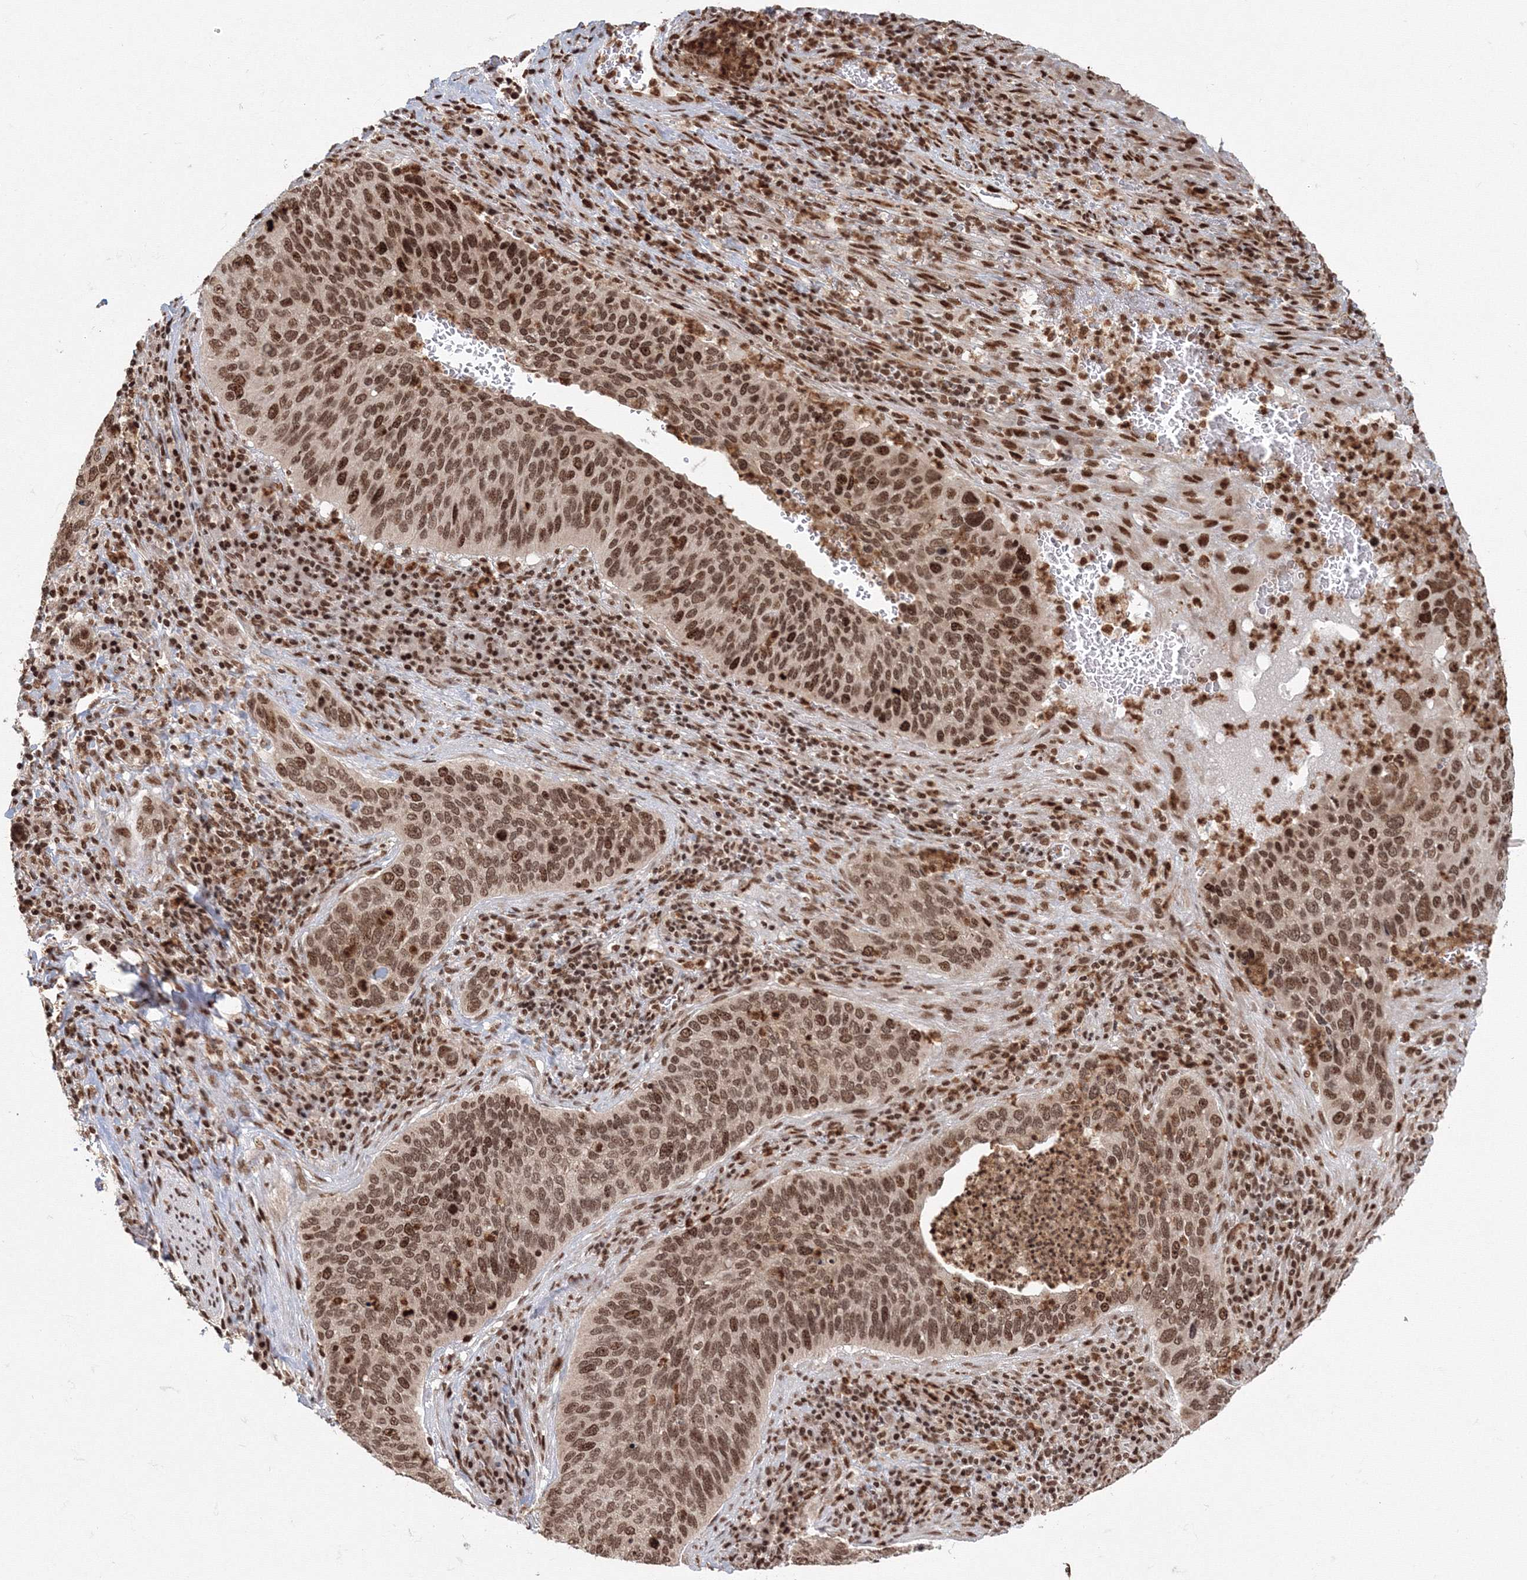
{"staining": {"intensity": "moderate", "quantity": ">75%", "location": "nuclear"}, "tissue": "cervical cancer", "cell_type": "Tumor cells", "image_type": "cancer", "snomed": [{"axis": "morphology", "description": "Squamous cell carcinoma, NOS"}, {"axis": "topography", "description": "Cervix"}], "caption": "High-power microscopy captured an IHC photomicrograph of squamous cell carcinoma (cervical), revealing moderate nuclear staining in approximately >75% of tumor cells. The staining is performed using DAB (3,3'-diaminobenzidine) brown chromogen to label protein expression. The nuclei are counter-stained blue using hematoxylin.", "gene": "KIF20A", "patient": {"sex": "female", "age": 53}}